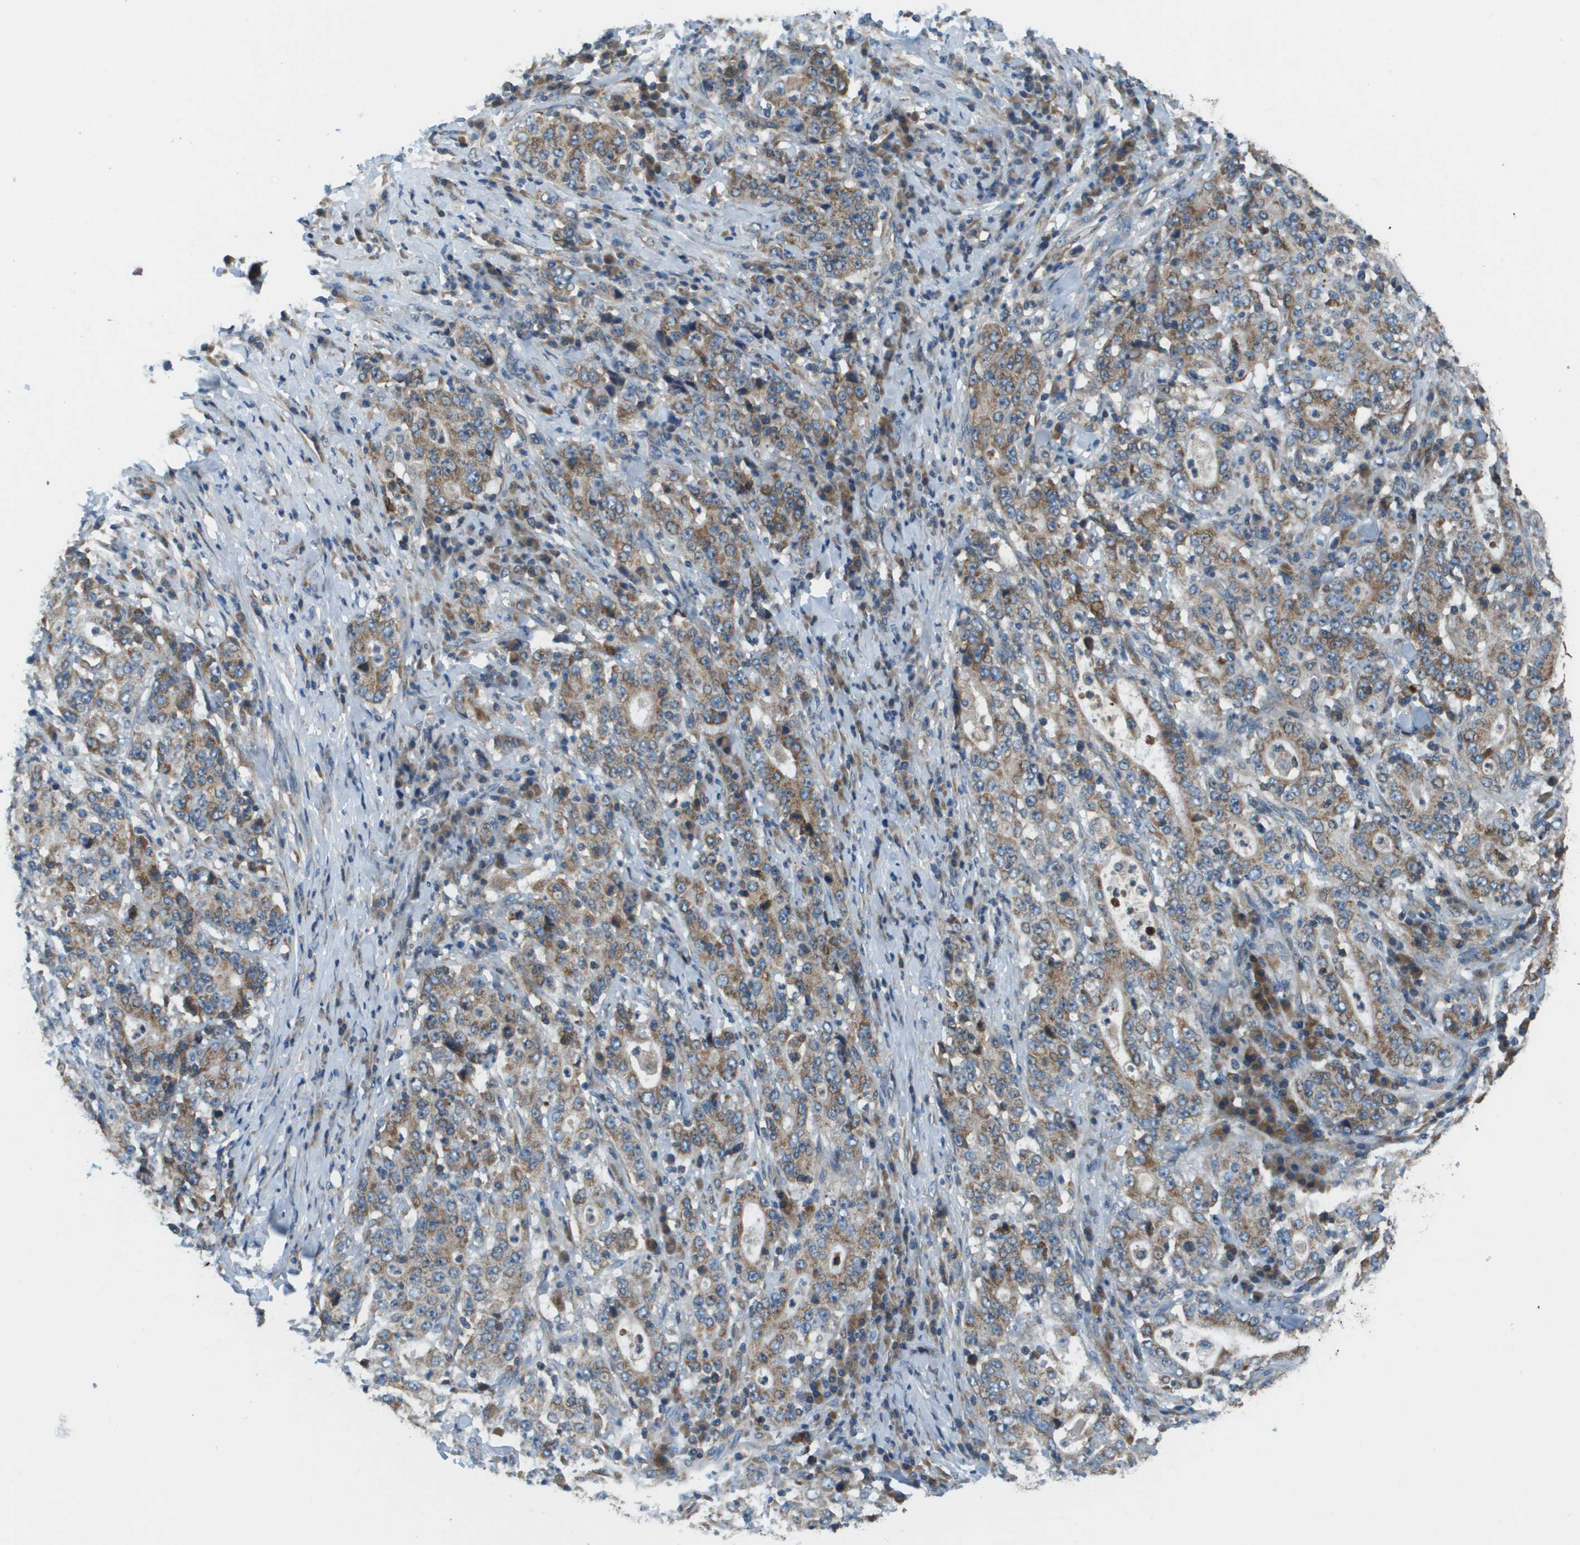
{"staining": {"intensity": "moderate", "quantity": "25%-75%", "location": "cytoplasmic/membranous"}, "tissue": "stomach cancer", "cell_type": "Tumor cells", "image_type": "cancer", "snomed": [{"axis": "morphology", "description": "Normal tissue, NOS"}, {"axis": "morphology", "description": "Adenocarcinoma, NOS"}, {"axis": "topography", "description": "Stomach, upper"}, {"axis": "topography", "description": "Stomach"}], "caption": "IHC (DAB (3,3'-diaminobenzidine)) staining of stomach adenocarcinoma demonstrates moderate cytoplasmic/membranous protein positivity in approximately 25%-75% of tumor cells.", "gene": "SAMSN1", "patient": {"sex": "male", "age": 59}}